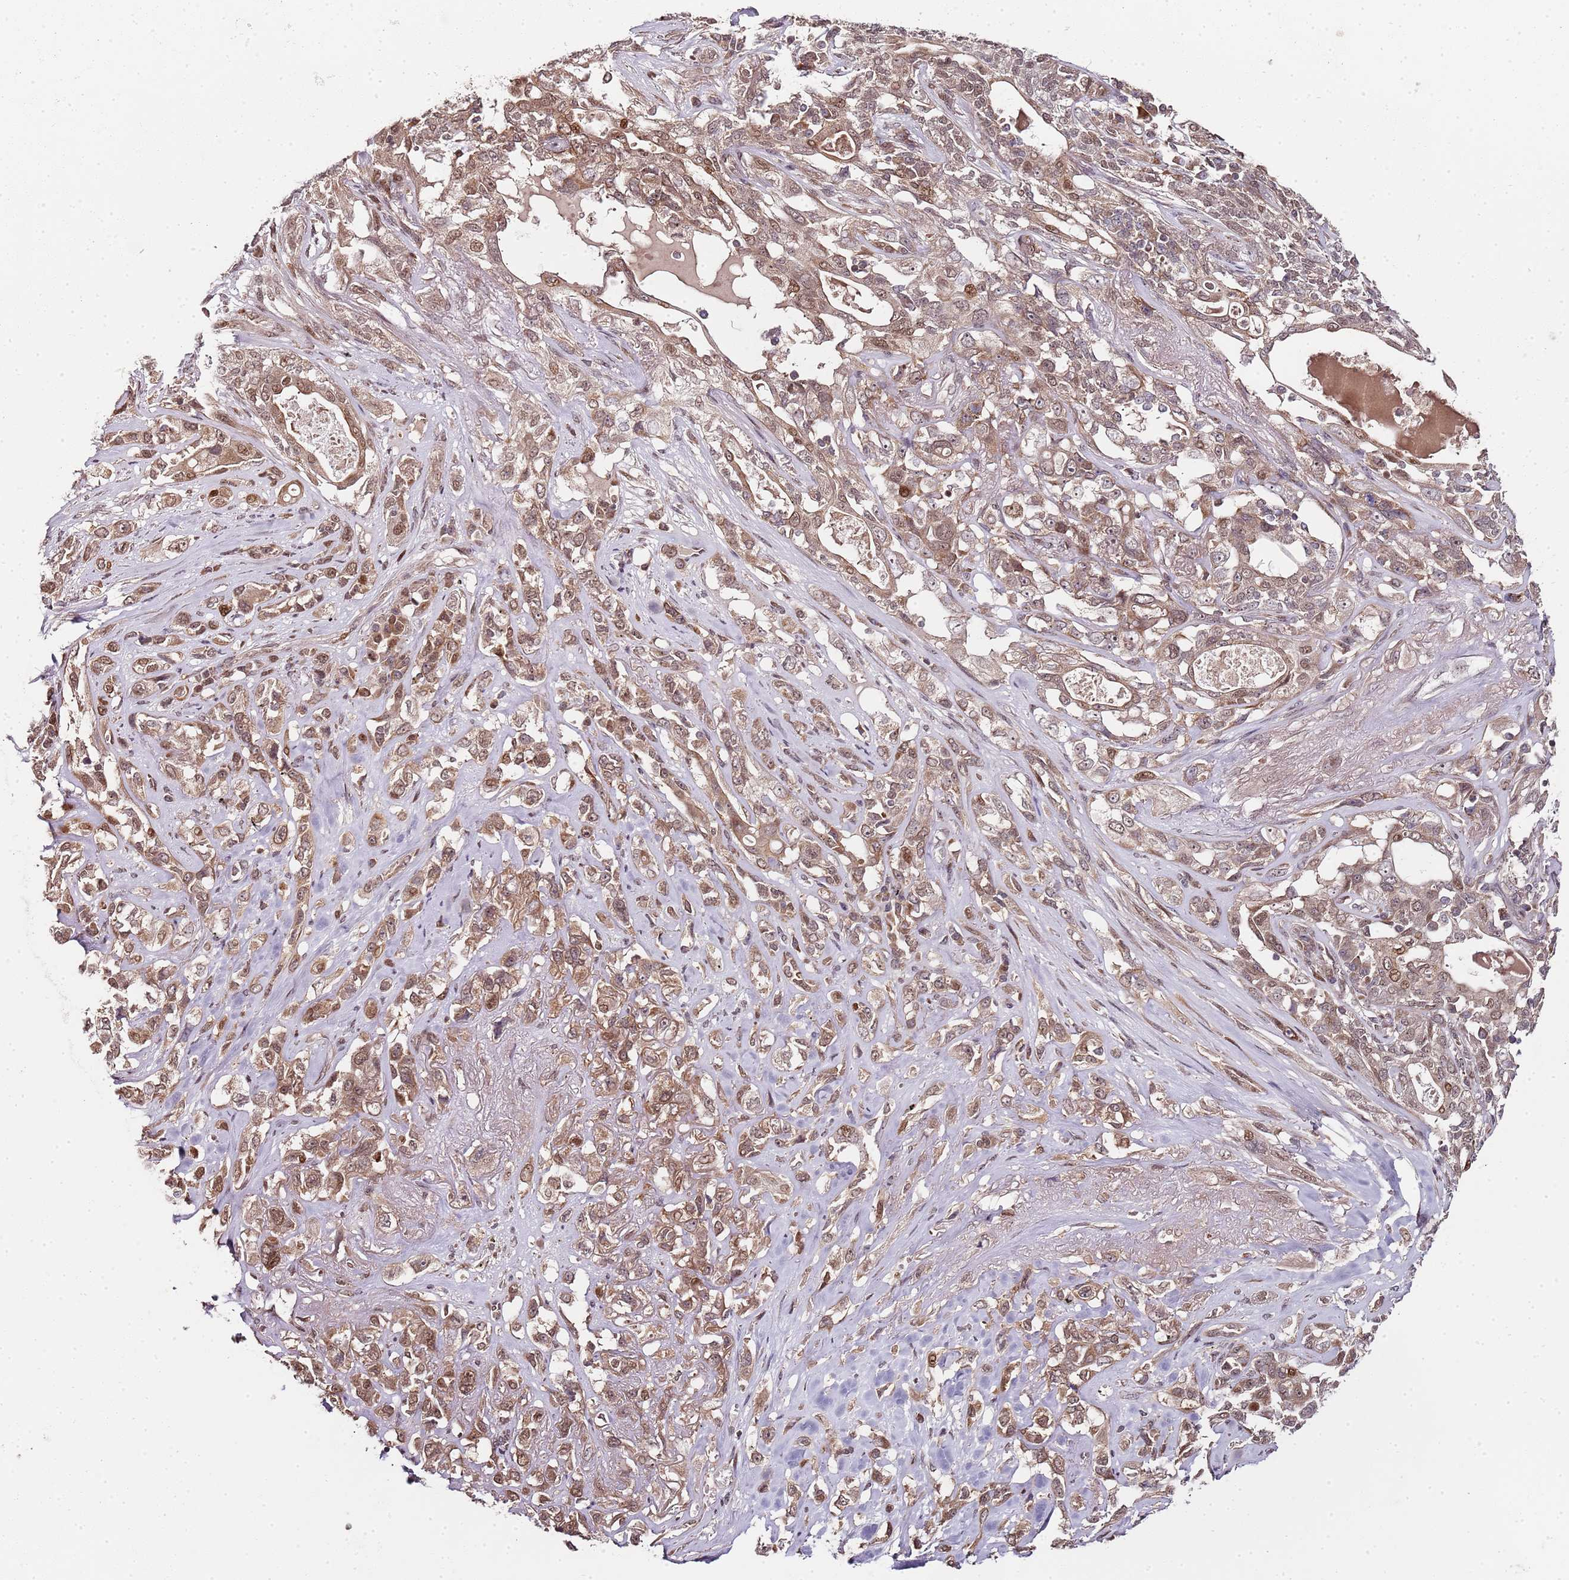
{"staining": {"intensity": "moderate", "quantity": ">75%", "location": "nuclear"}, "tissue": "lung cancer", "cell_type": "Tumor cells", "image_type": "cancer", "snomed": [{"axis": "morphology", "description": "Squamous cell carcinoma, NOS"}, {"axis": "topography", "description": "Lung"}], "caption": "A brown stain shows moderate nuclear positivity of a protein in lung cancer tumor cells. Using DAB (3,3'-diaminobenzidine) (brown) and hematoxylin (blue) stains, captured at high magnification using brightfield microscopy.", "gene": "EDC3", "patient": {"sex": "female", "age": 70}}